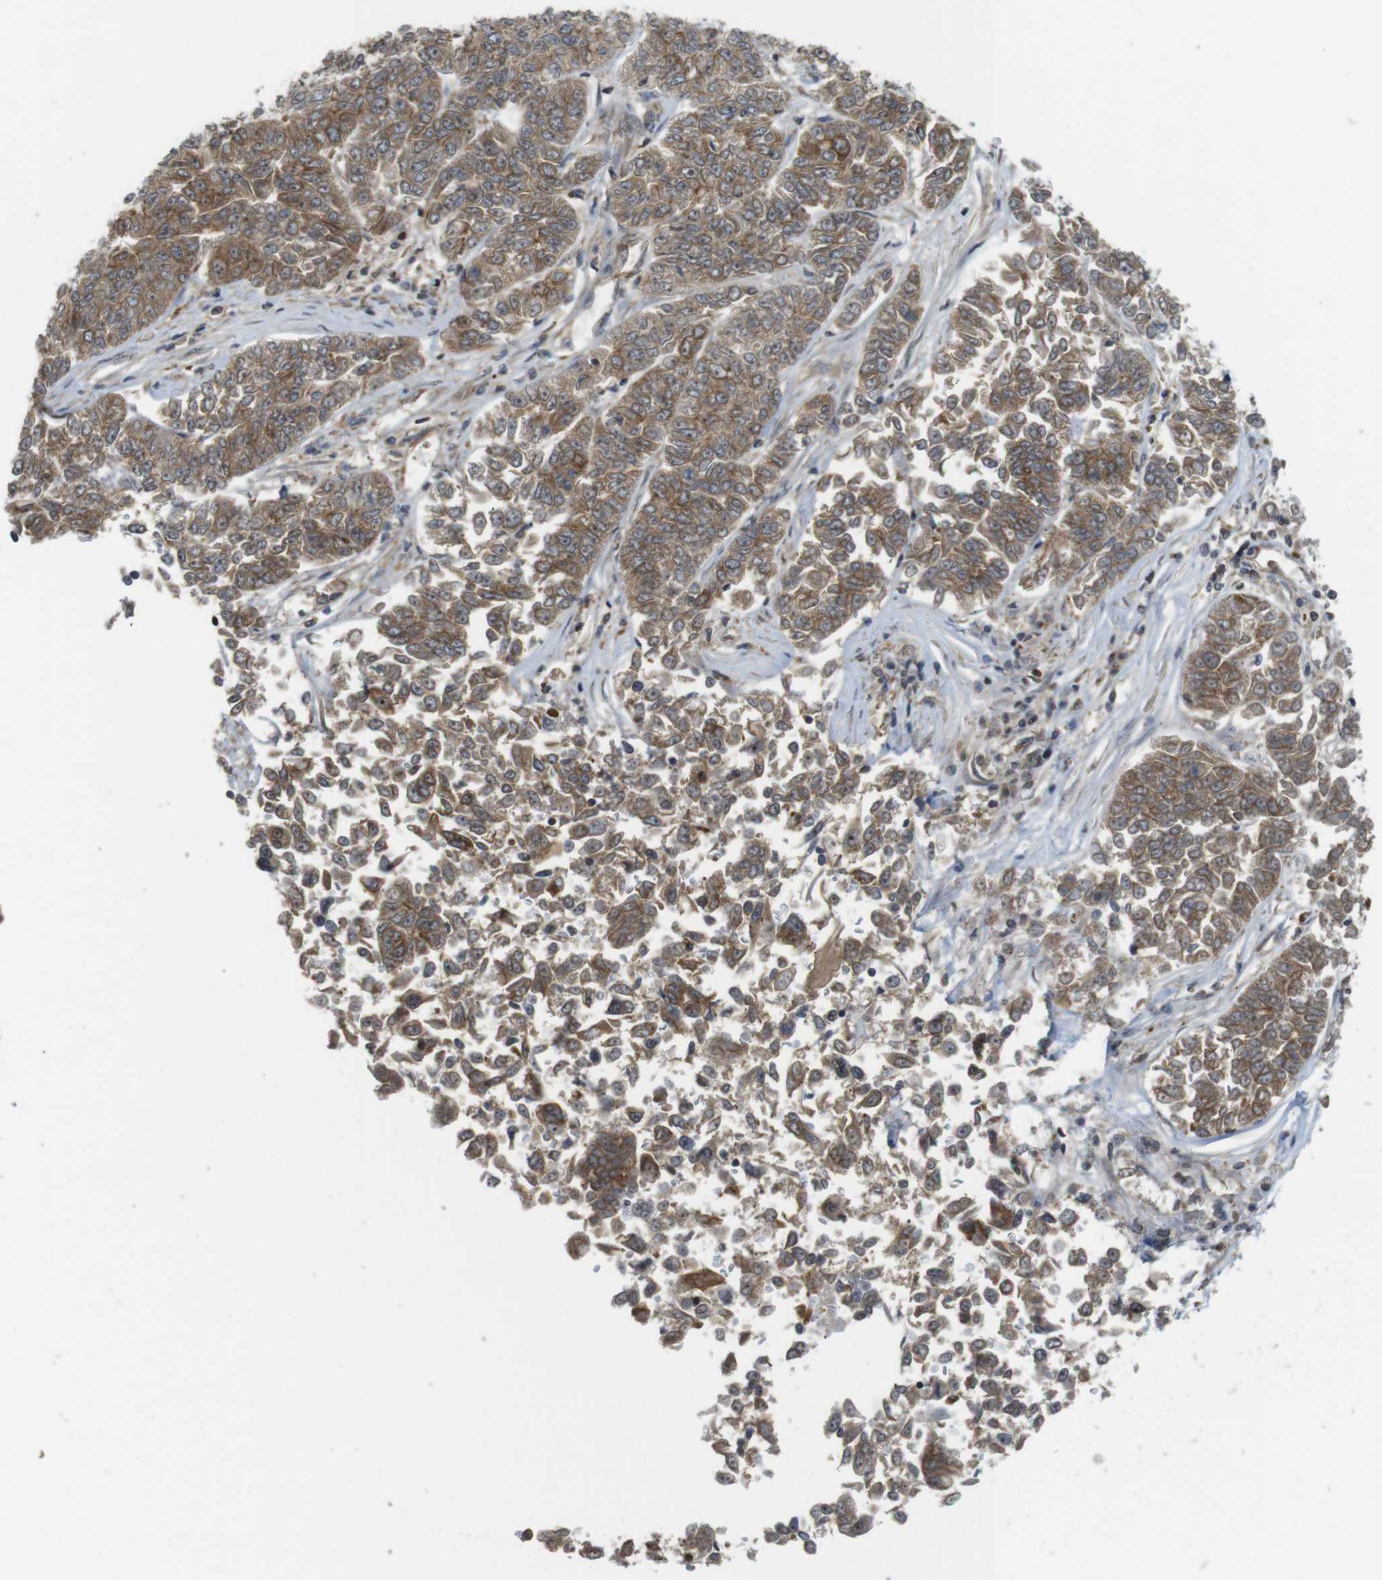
{"staining": {"intensity": "moderate", "quantity": ">75%", "location": "cytoplasmic/membranous,nuclear"}, "tissue": "lung cancer", "cell_type": "Tumor cells", "image_type": "cancer", "snomed": [{"axis": "morphology", "description": "Adenocarcinoma, NOS"}, {"axis": "topography", "description": "Lung"}], "caption": "An IHC histopathology image of tumor tissue is shown. Protein staining in brown highlights moderate cytoplasmic/membranous and nuclear positivity in lung adenocarcinoma within tumor cells. The staining was performed using DAB (3,3'-diaminobenzidine), with brown indicating positive protein expression. Nuclei are stained blue with hematoxylin.", "gene": "CC2D1A", "patient": {"sex": "male", "age": 84}}